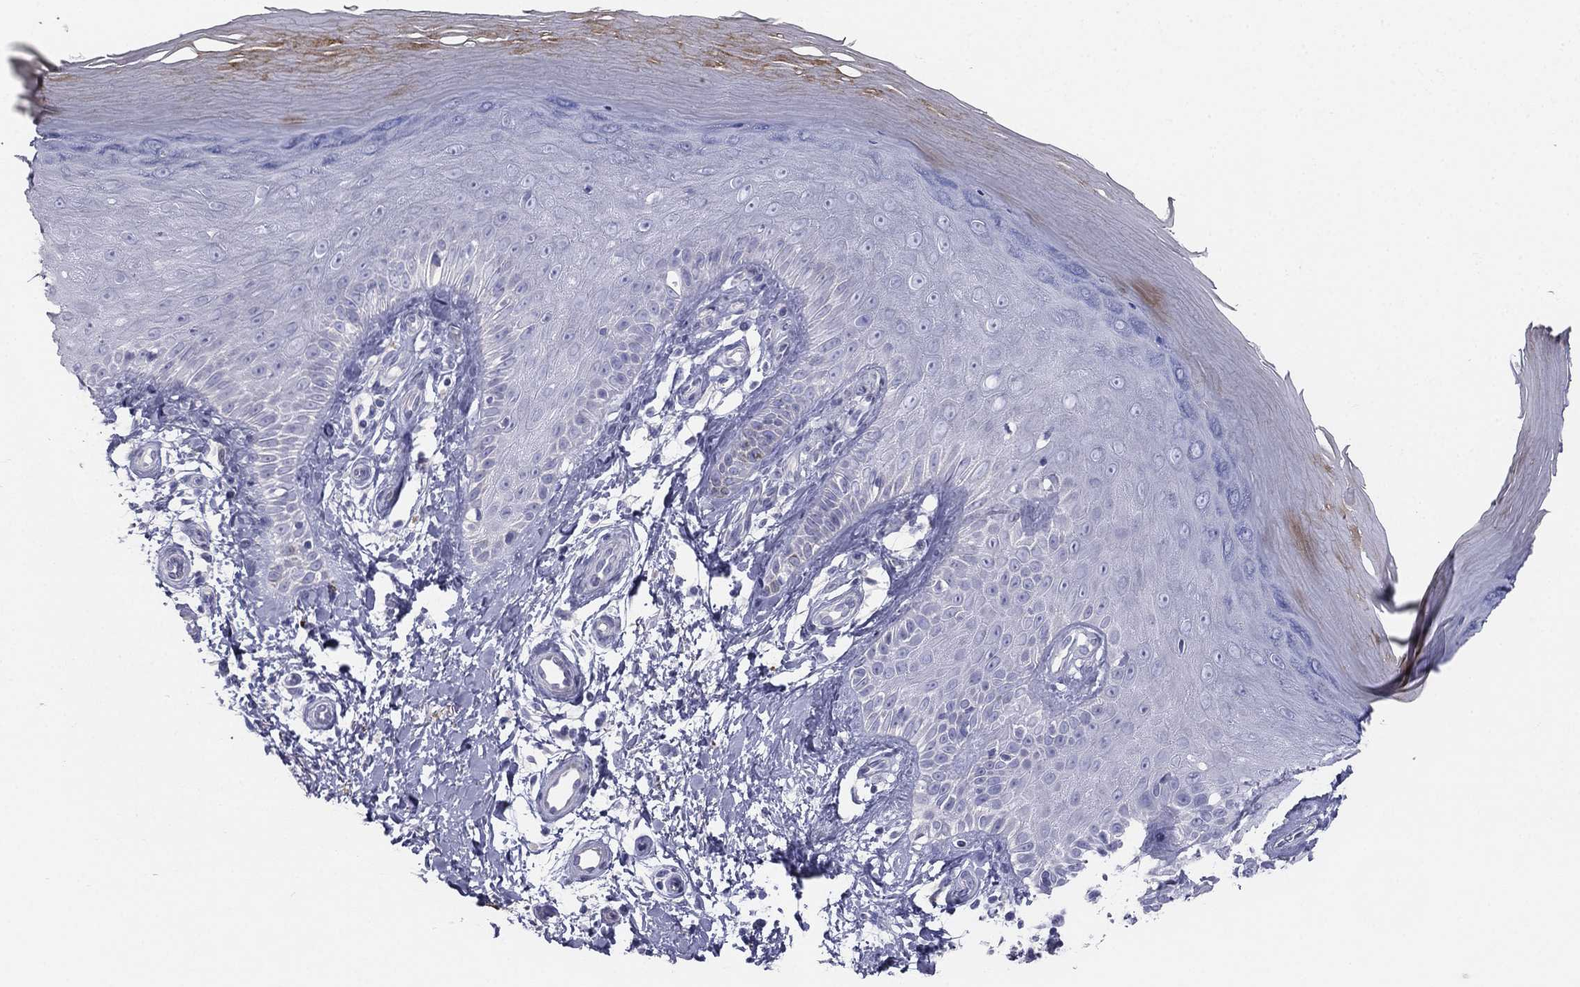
{"staining": {"intensity": "negative", "quantity": "none", "location": "none"}, "tissue": "skin", "cell_type": "Fibroblasts", "image_type": "normal", "snomed": [{"axis": "morphology", "description": "Normal tissue, NOS"}, {"axis": "morphology", "description": "Inflammation, NOS"}, {"axis": "morphology", "description": "Fibrosis, NOS"}, {"axis": "topography", "description": "Skin"}], "caption": "The photomicrograph displays no significant expression in fibroblasts of skin. Brightfield microscopy of immunohistochemistry stained with DAB (3,3'-diaminobenzidine) (brown) and hematoxylin (blue), captured at high magnification.", "gene": "ALOXE3", "patient": {"sex": "male", "age": 71}}